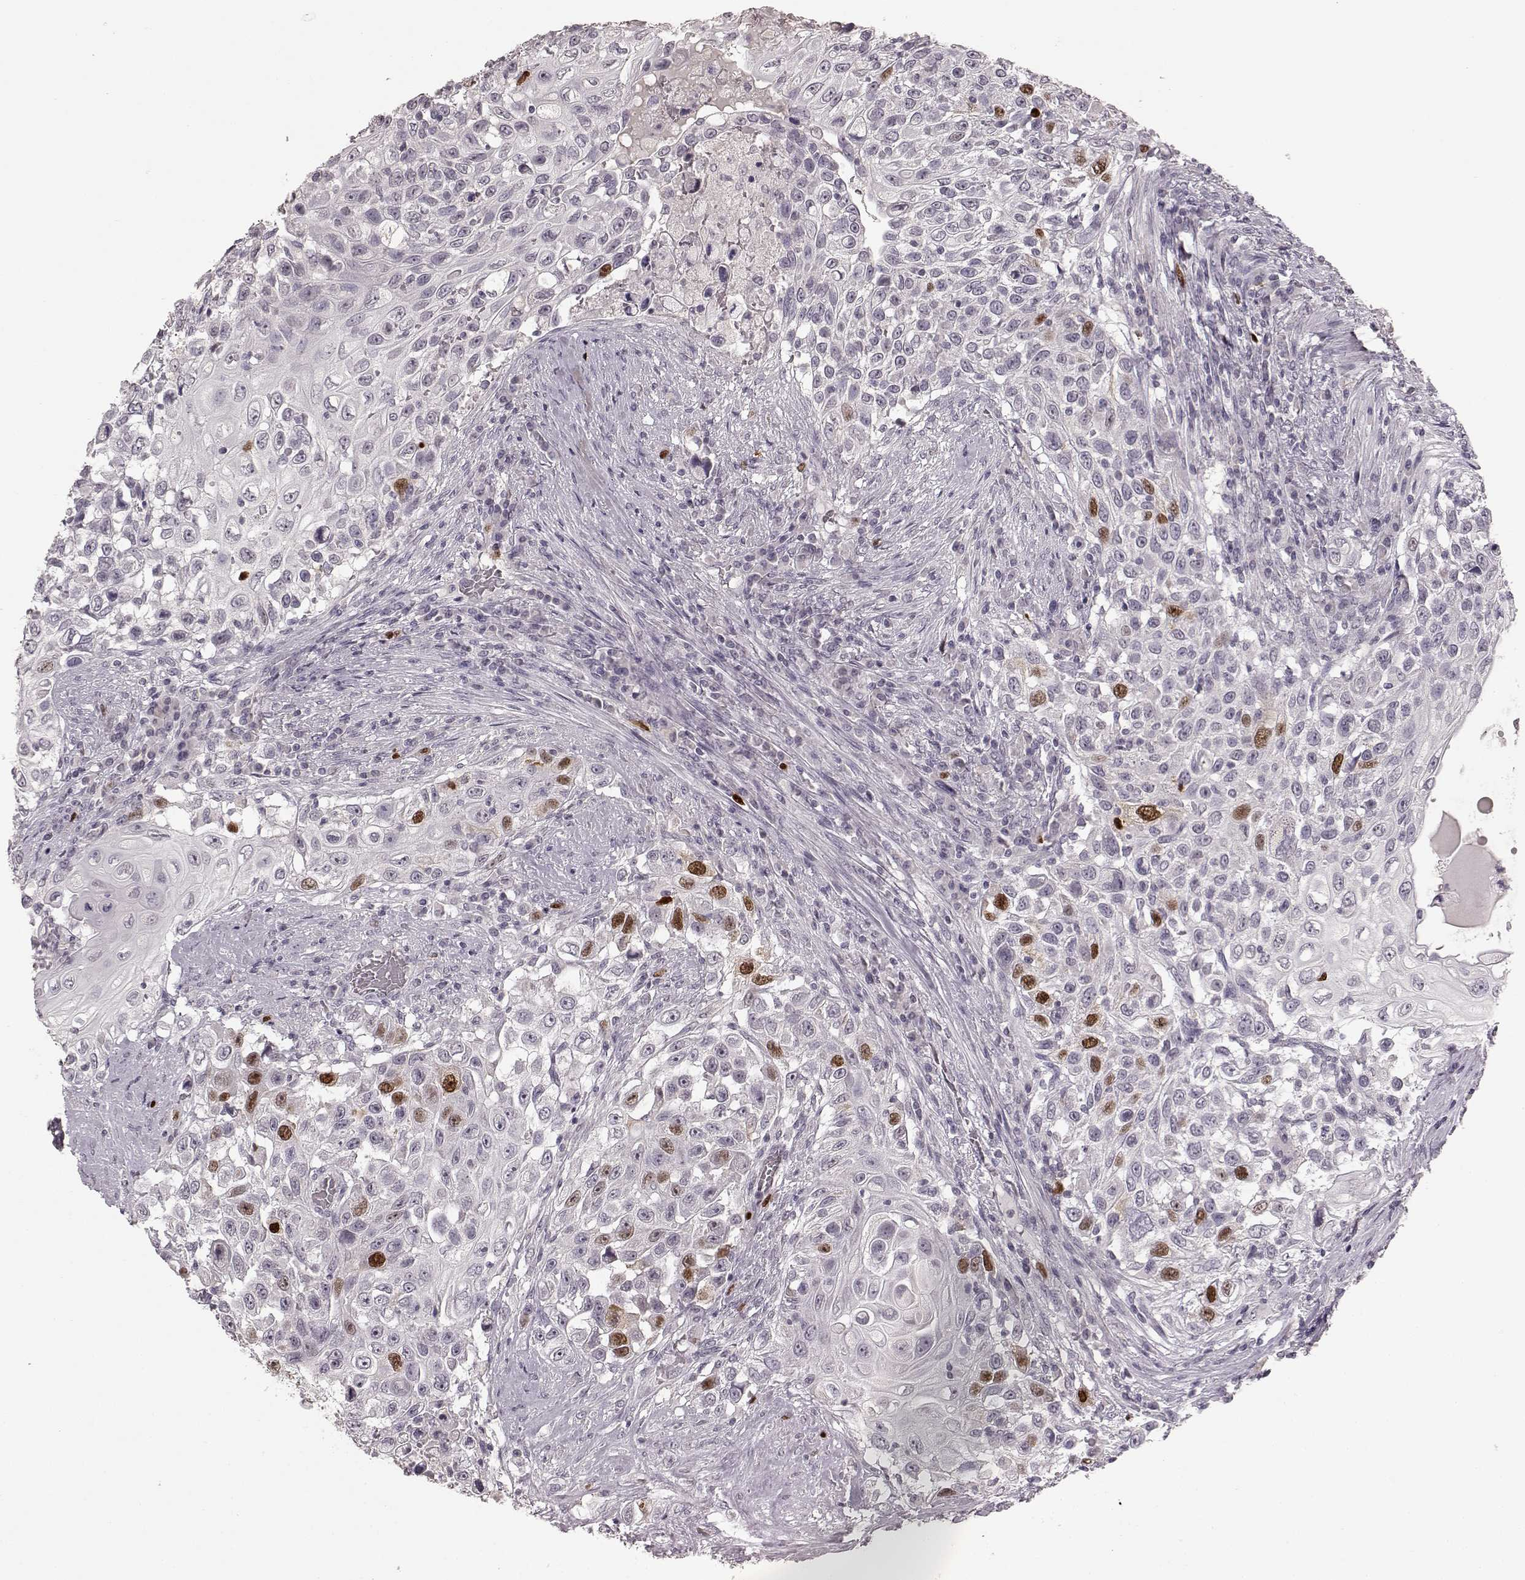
{"staining": {"intensity": "moderate", "quantity": "<25%", "location": "nuclear"}, "tissue": "urothelial cancer", "cell_type": "Tumor cells", "image_type": "cancer", "snomed": [{"axis": "morphology", "description": "Urothelial carcinoma, High grade"}, {"axis": "topography", "description": "Urinary bladder"}], "caption": "Urothelial cancer stained for a protein (brown) shows moderate nuclear positive positivity in about <25% of tumor cells.", "gene": "CCNA2", "patient": {"sex": "female", "age": 56}}